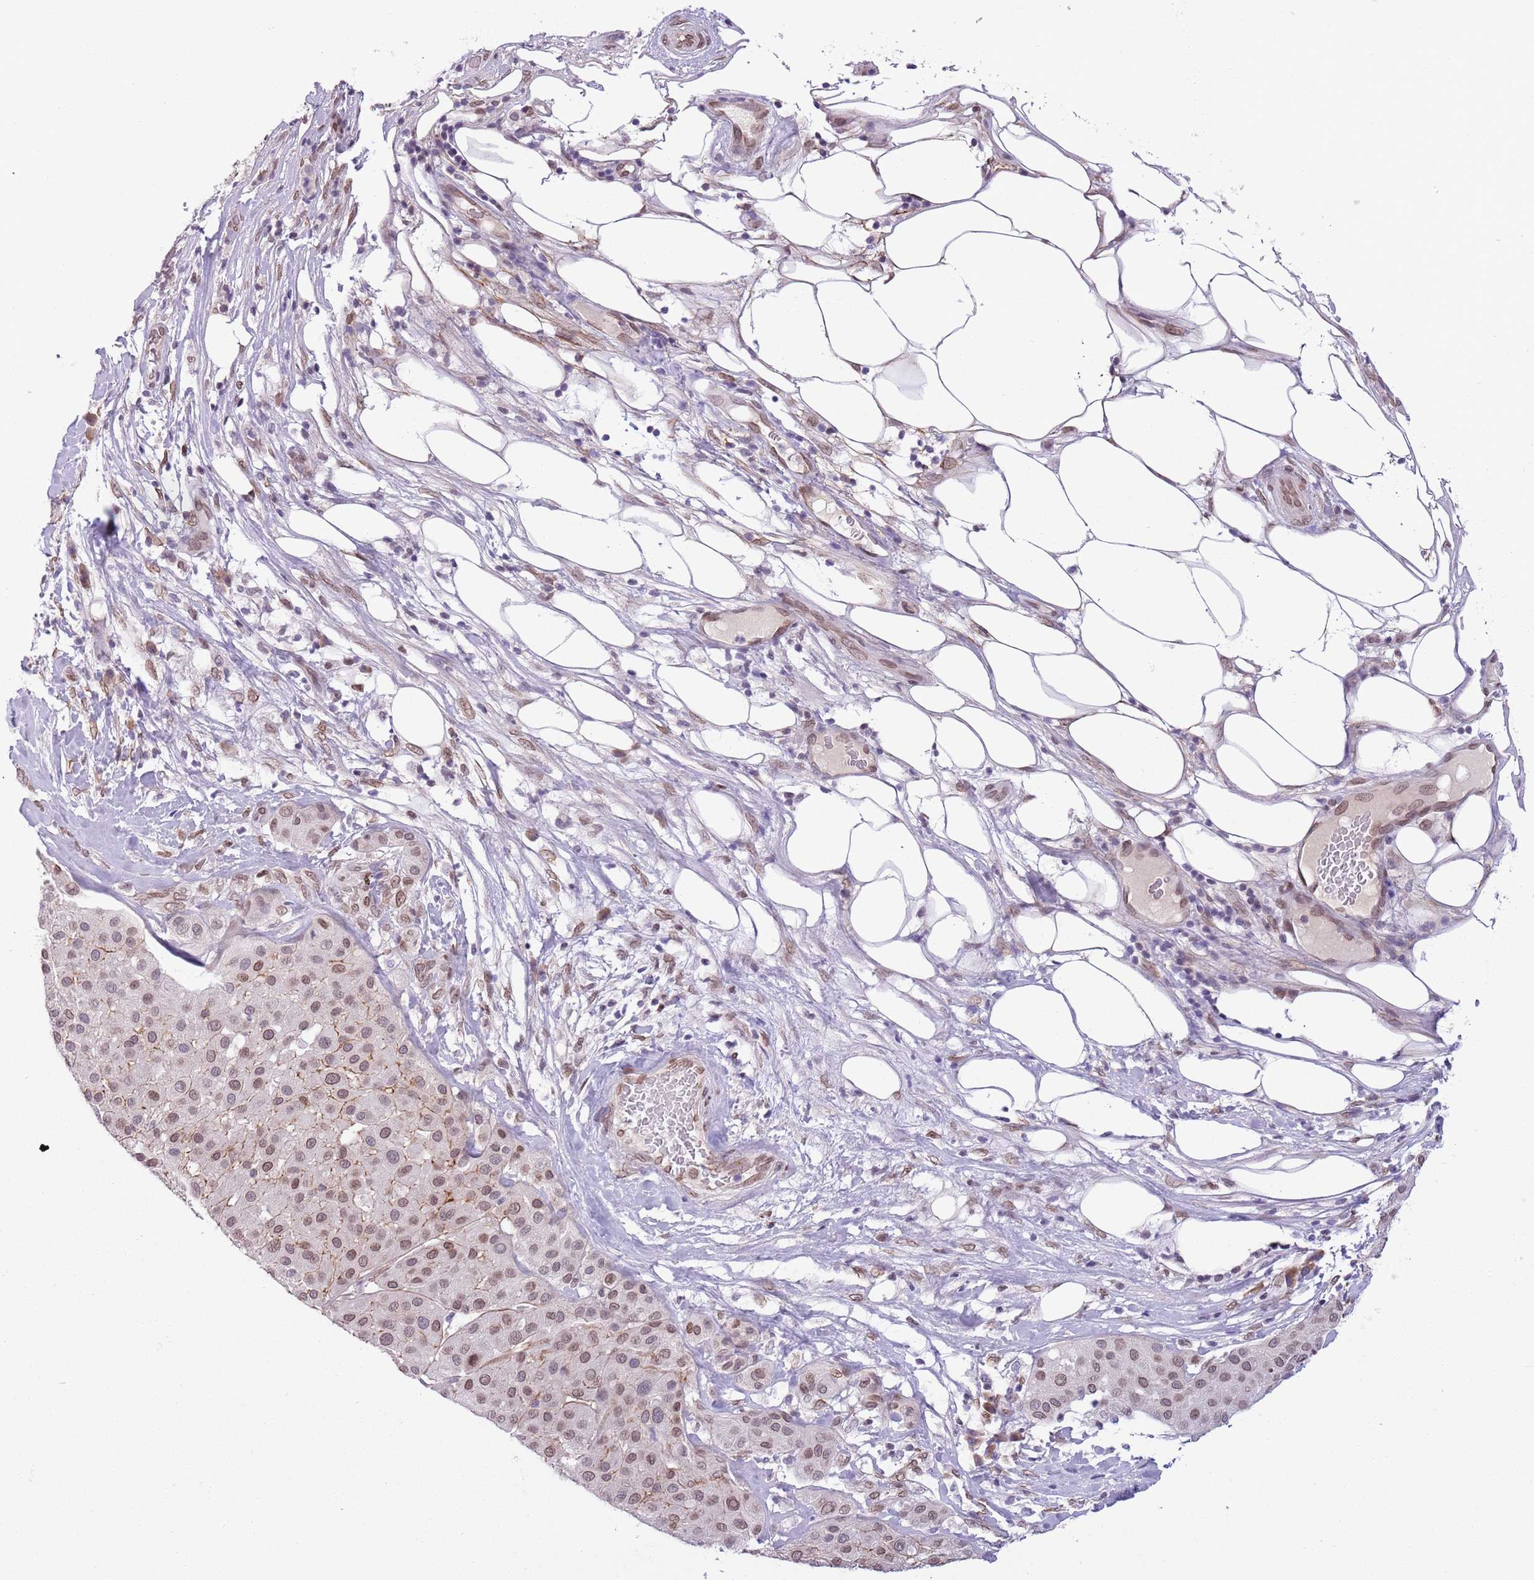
{"staining": {"intensity": "moderate", "quantity": ">75%", "location": "nuclear"}, "tissue": "melanoma", "cell_type": "Tumor cells", "image_type": "cancer", "snomed": [{"axis": "morphology", "description": "Malignant melanoma, Metastatic site"}, {"axis": "topography", "description": "Smooth muscle"}], "caption": "Melanoma tissue demonstrates moderate nuclear staining in approximately >75% of tumor cells The staining was performed using DAB, with brown indicating positive protein expression. Nuclei are stained blue with hematoxylin.", "gene": "ZGLP1", "patient": {"sex": "male", "age": 41}}